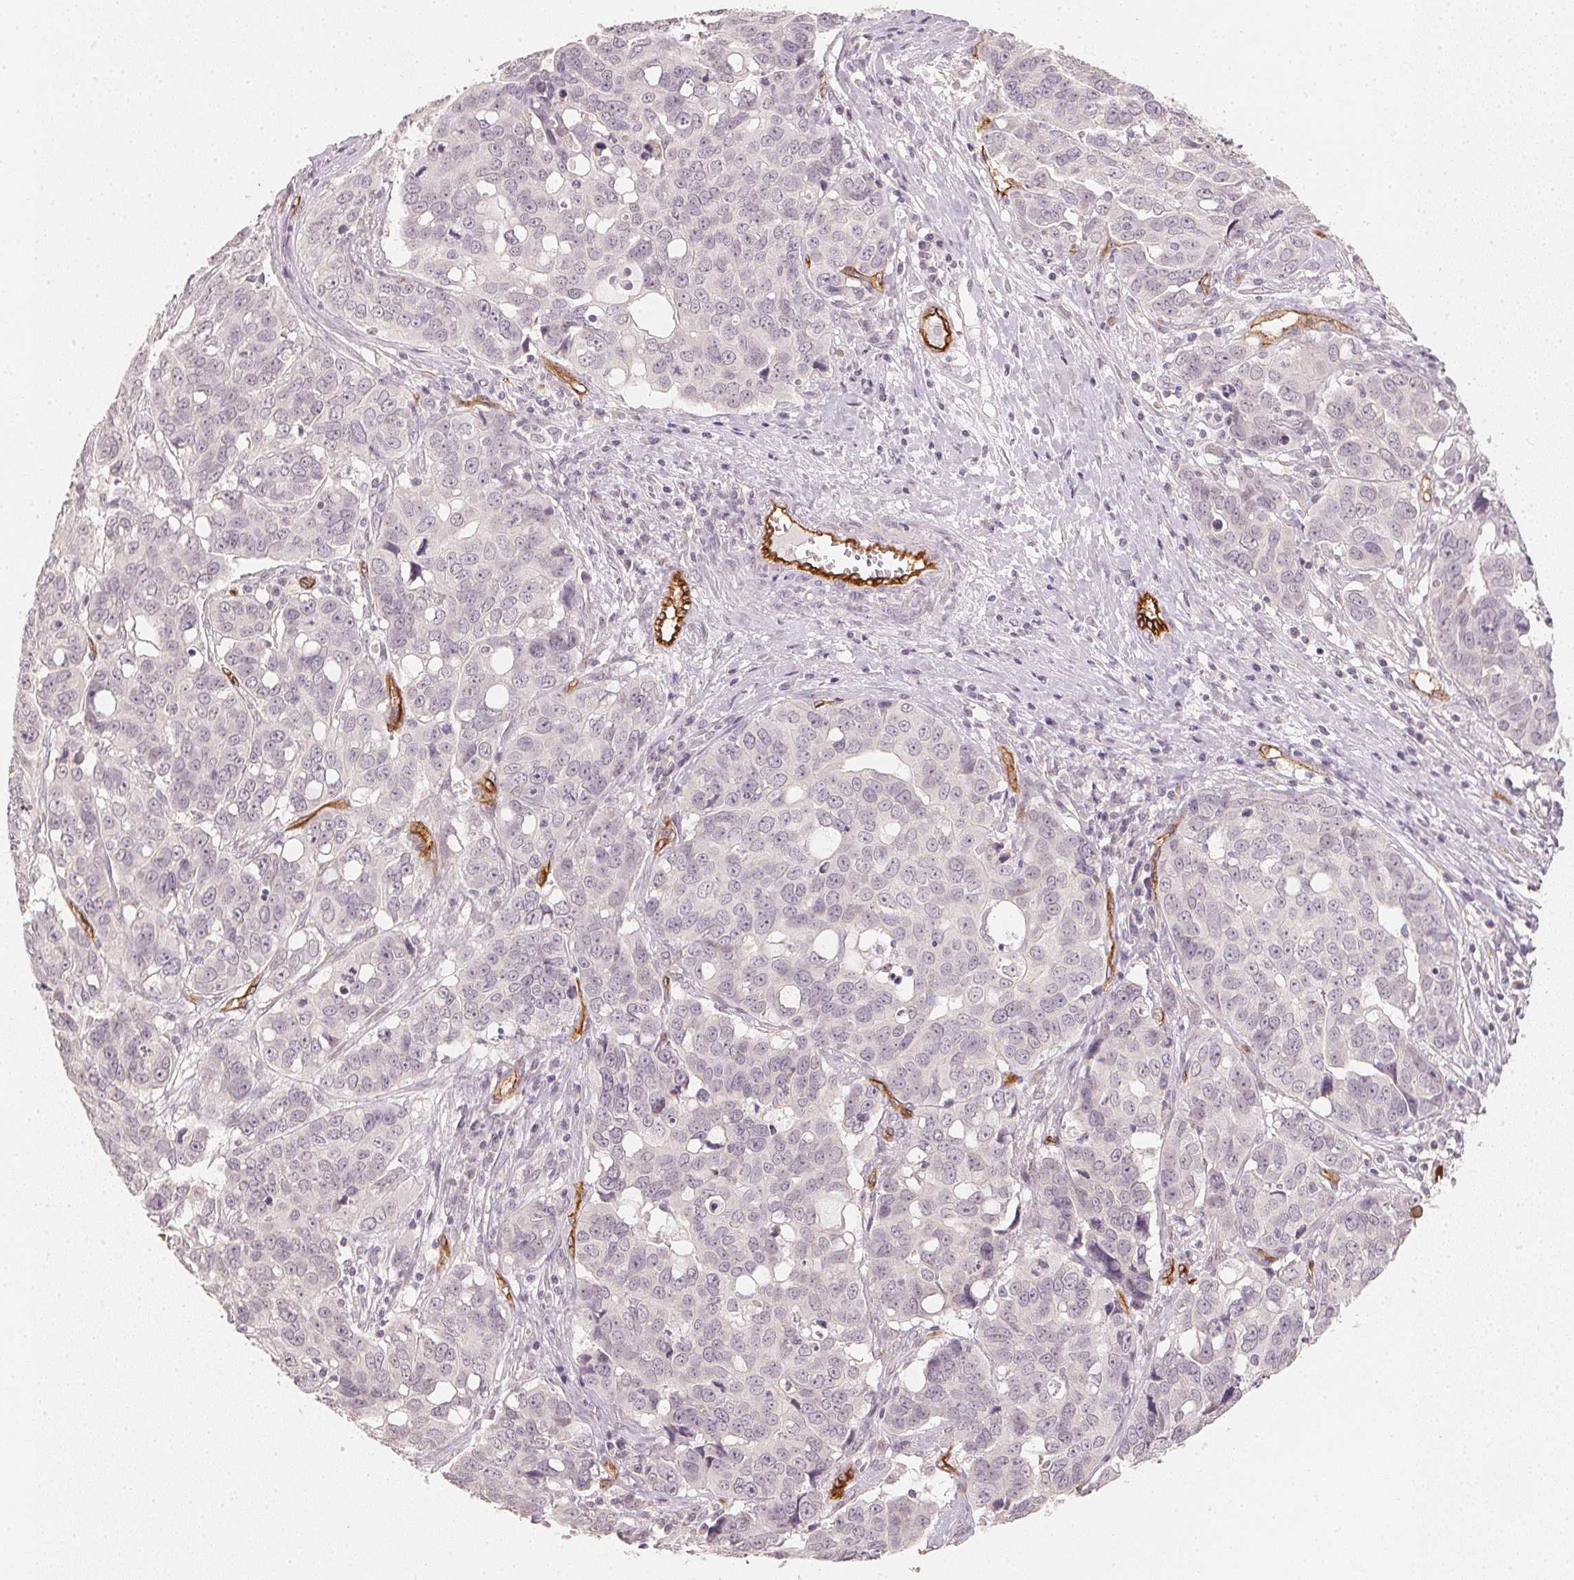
{"staining": {"intensity": "negative", "quantity": "none", "location": "none"}, "tissue": "ovarian cancer", "cell_type": "Tumor cells", "image_type": "cancer", "snomed": [{"axis": "morphology", "description": "Carcinoma, endometroid"}, {"axis": "topography", "description": "Ovary"}], "caption": "Tumor cells are negative for brown protein staining in ovarian endometroid carcinoma.", "gene": "CIB1", "patient": {"sex": "female", "age": 78}}